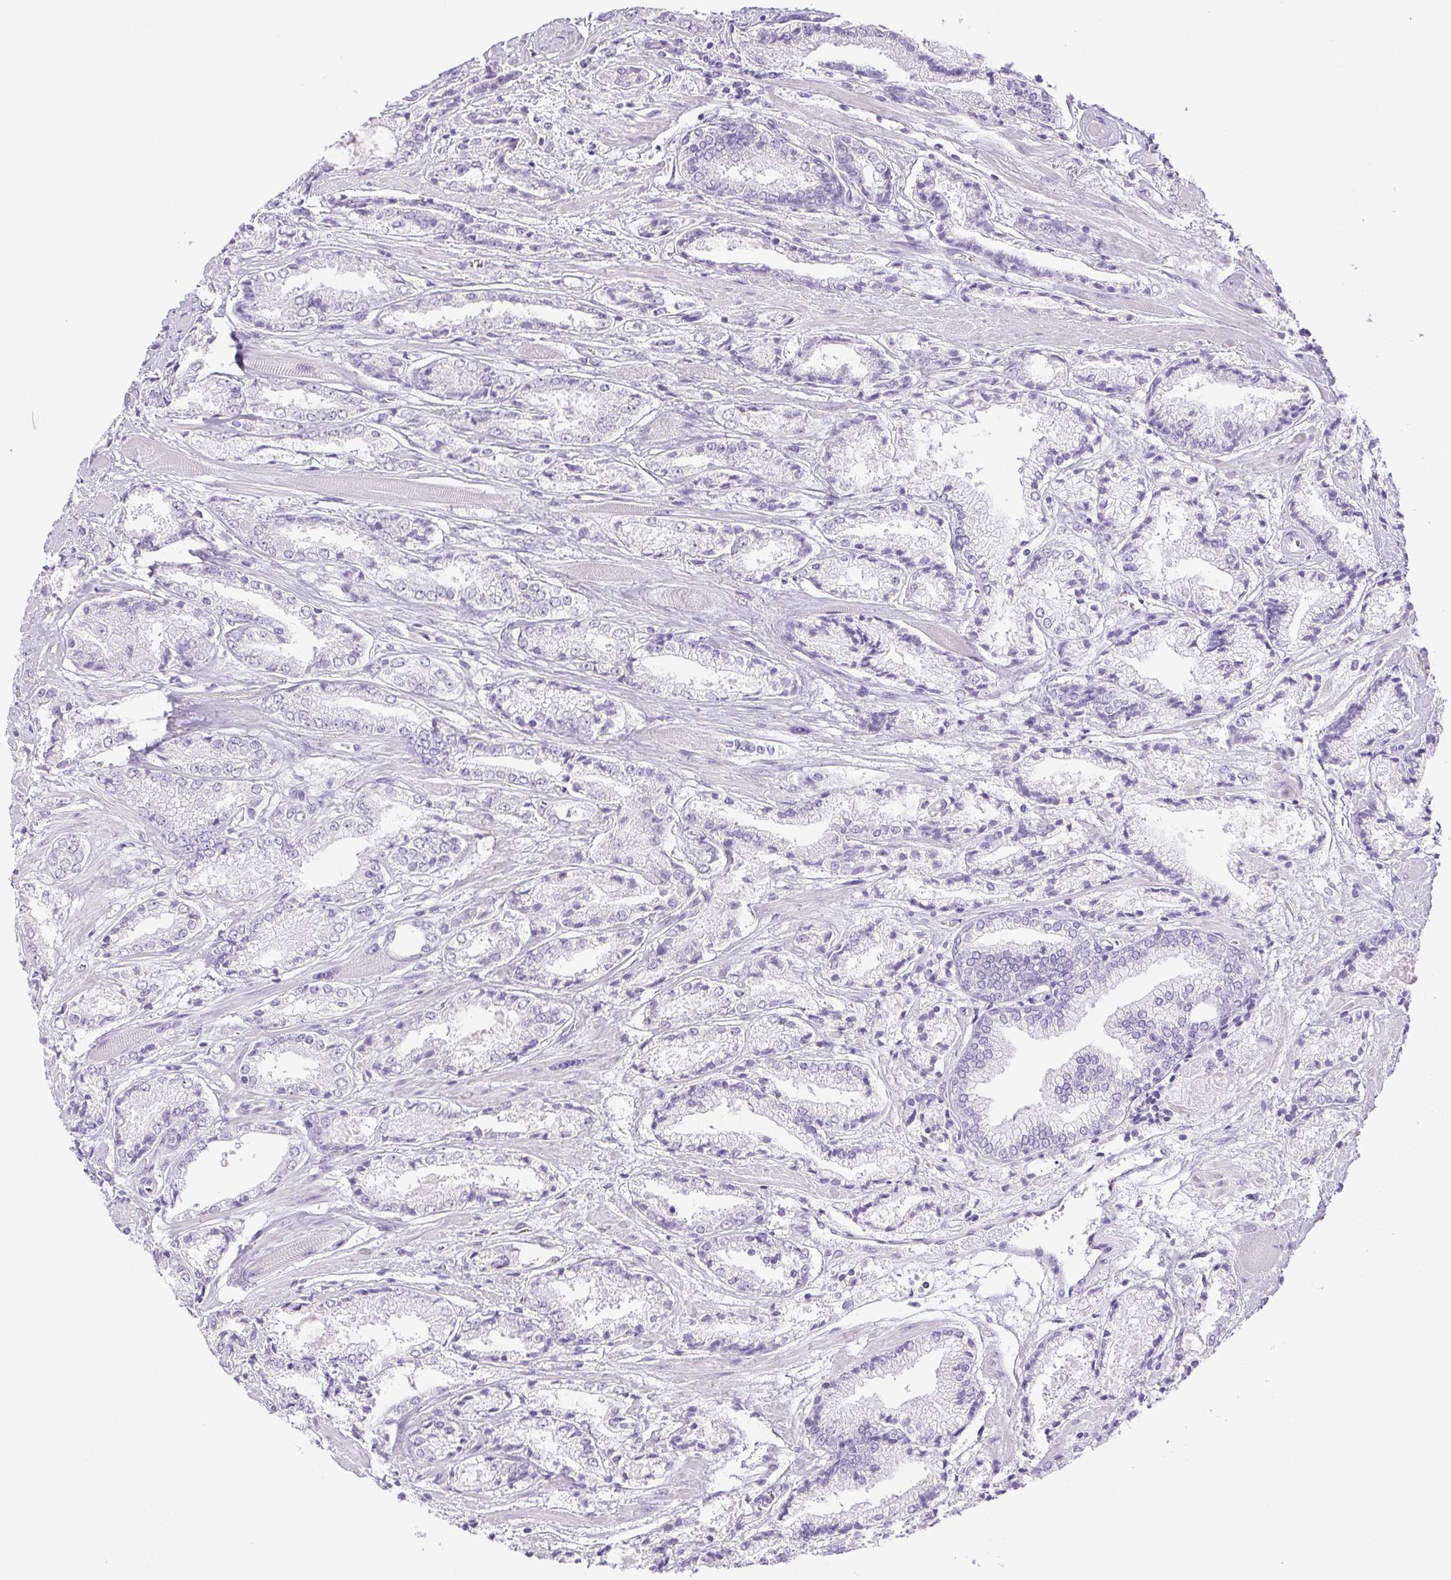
{"staining": {"intensity": "negative", "quantity": "none", "location": "none"}, "tissue": "prostate cancer", "cell_type": "Tumor cells", "image_type": "cancer", "snomed": [{"axis": "morphology", "description": "Adenocarcinoma, High grade"}, {"axis": "topography", "description": "Prostate"}], "caption": "The immunohistochemistry image has no significant expression in tumor cells of high-grade adenocarcinoma (prostate) tissue. (DAB (3,3'-diaminobenzidine) immunohistochemistry (IHC) with hematoxylin counter stain).", "gene": "HLA-G", "patient": {"sex": "male", "age": 64}}